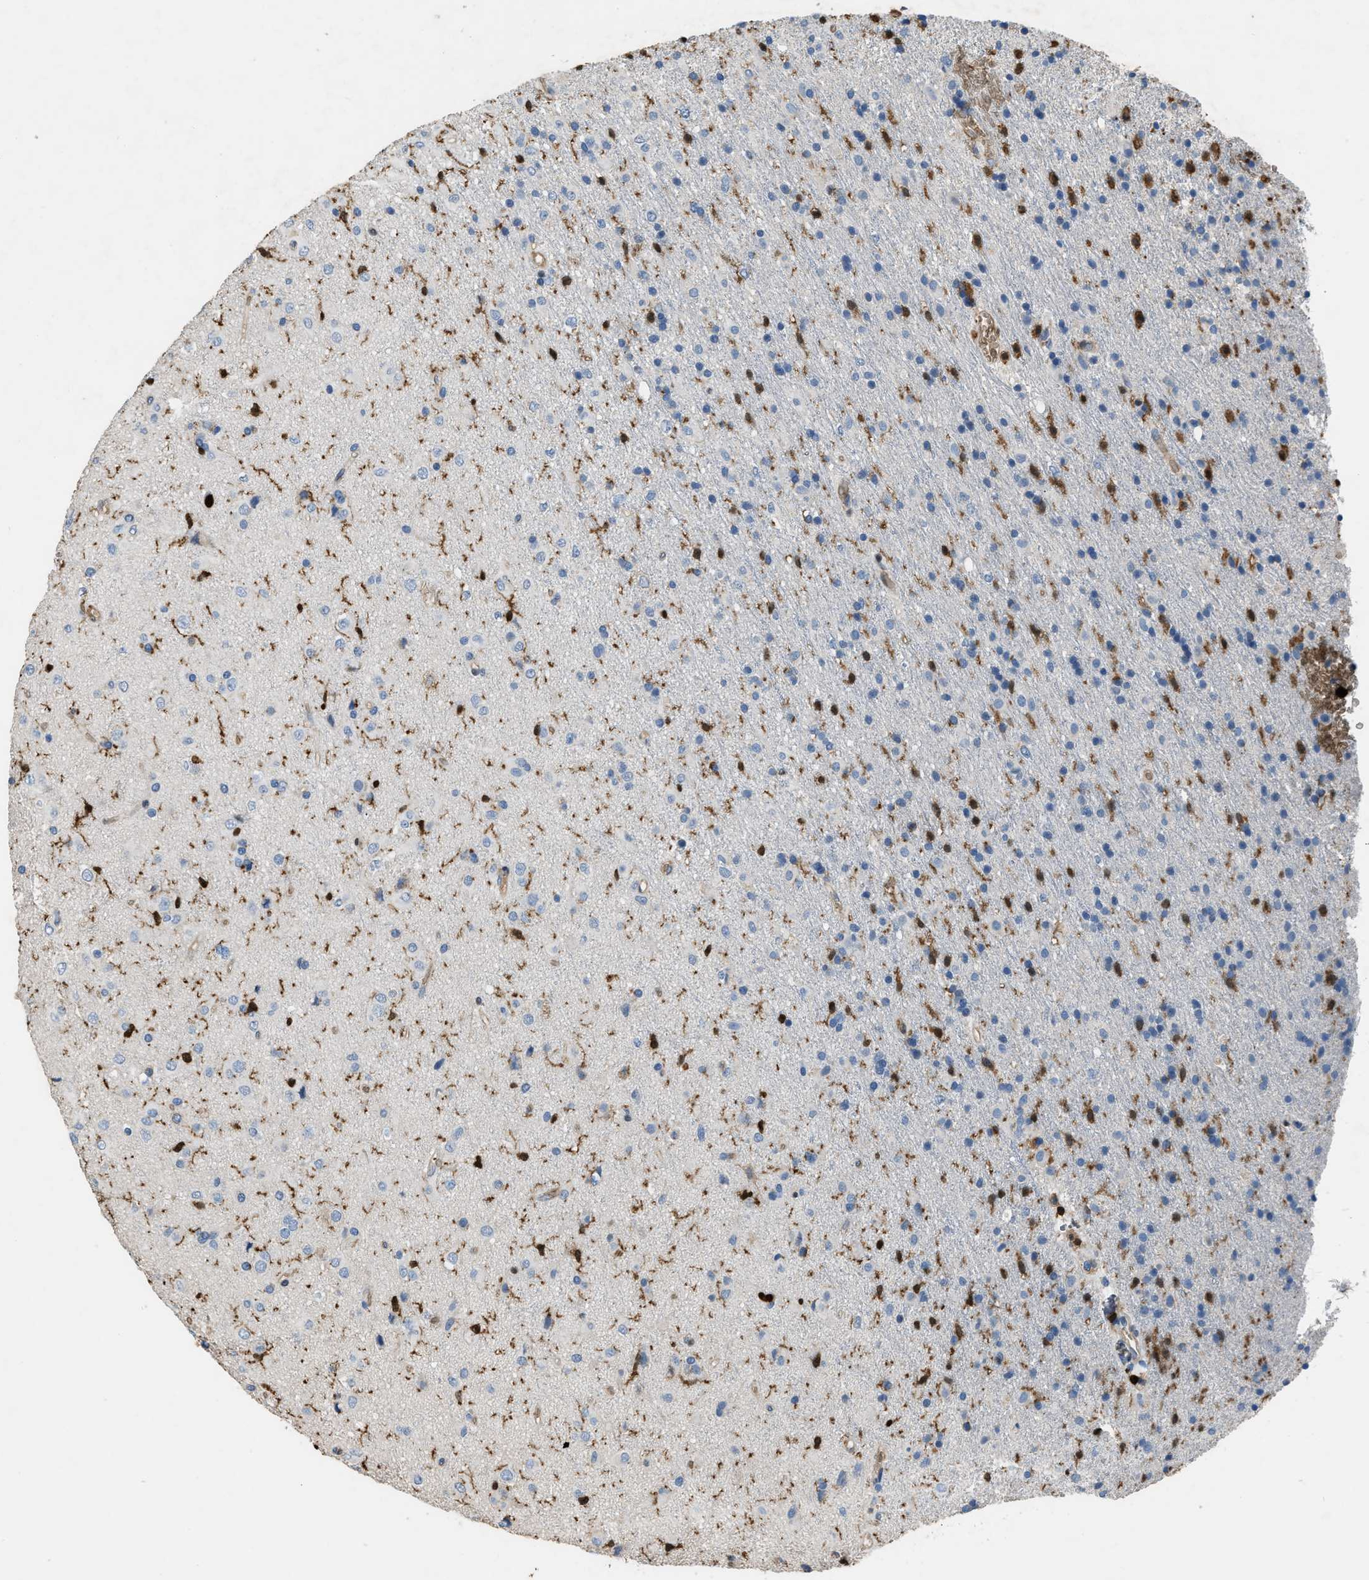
{"staining": {"intensity": "strong", "quantity": "<25%", "location": "nuclear"}, "tissue": "glioma", "cell_type": "Tumor cells", "image_type": "cancer", "snomed": [{"axis": "morphology", "description": "Glioma, malignant, Low grade"}, {"axis": "topography", "description": "Brain"}], "caption": "Immunohistochemistry micrograph of human malignant glioma (low-grade) stained for a protein (brown), which demonstrates medium levels of strong nuclear positivity in approximately <25% of tumor cells.", "gene": "ARHGDIB", "patient": {"sex": "male", "age": 65}}